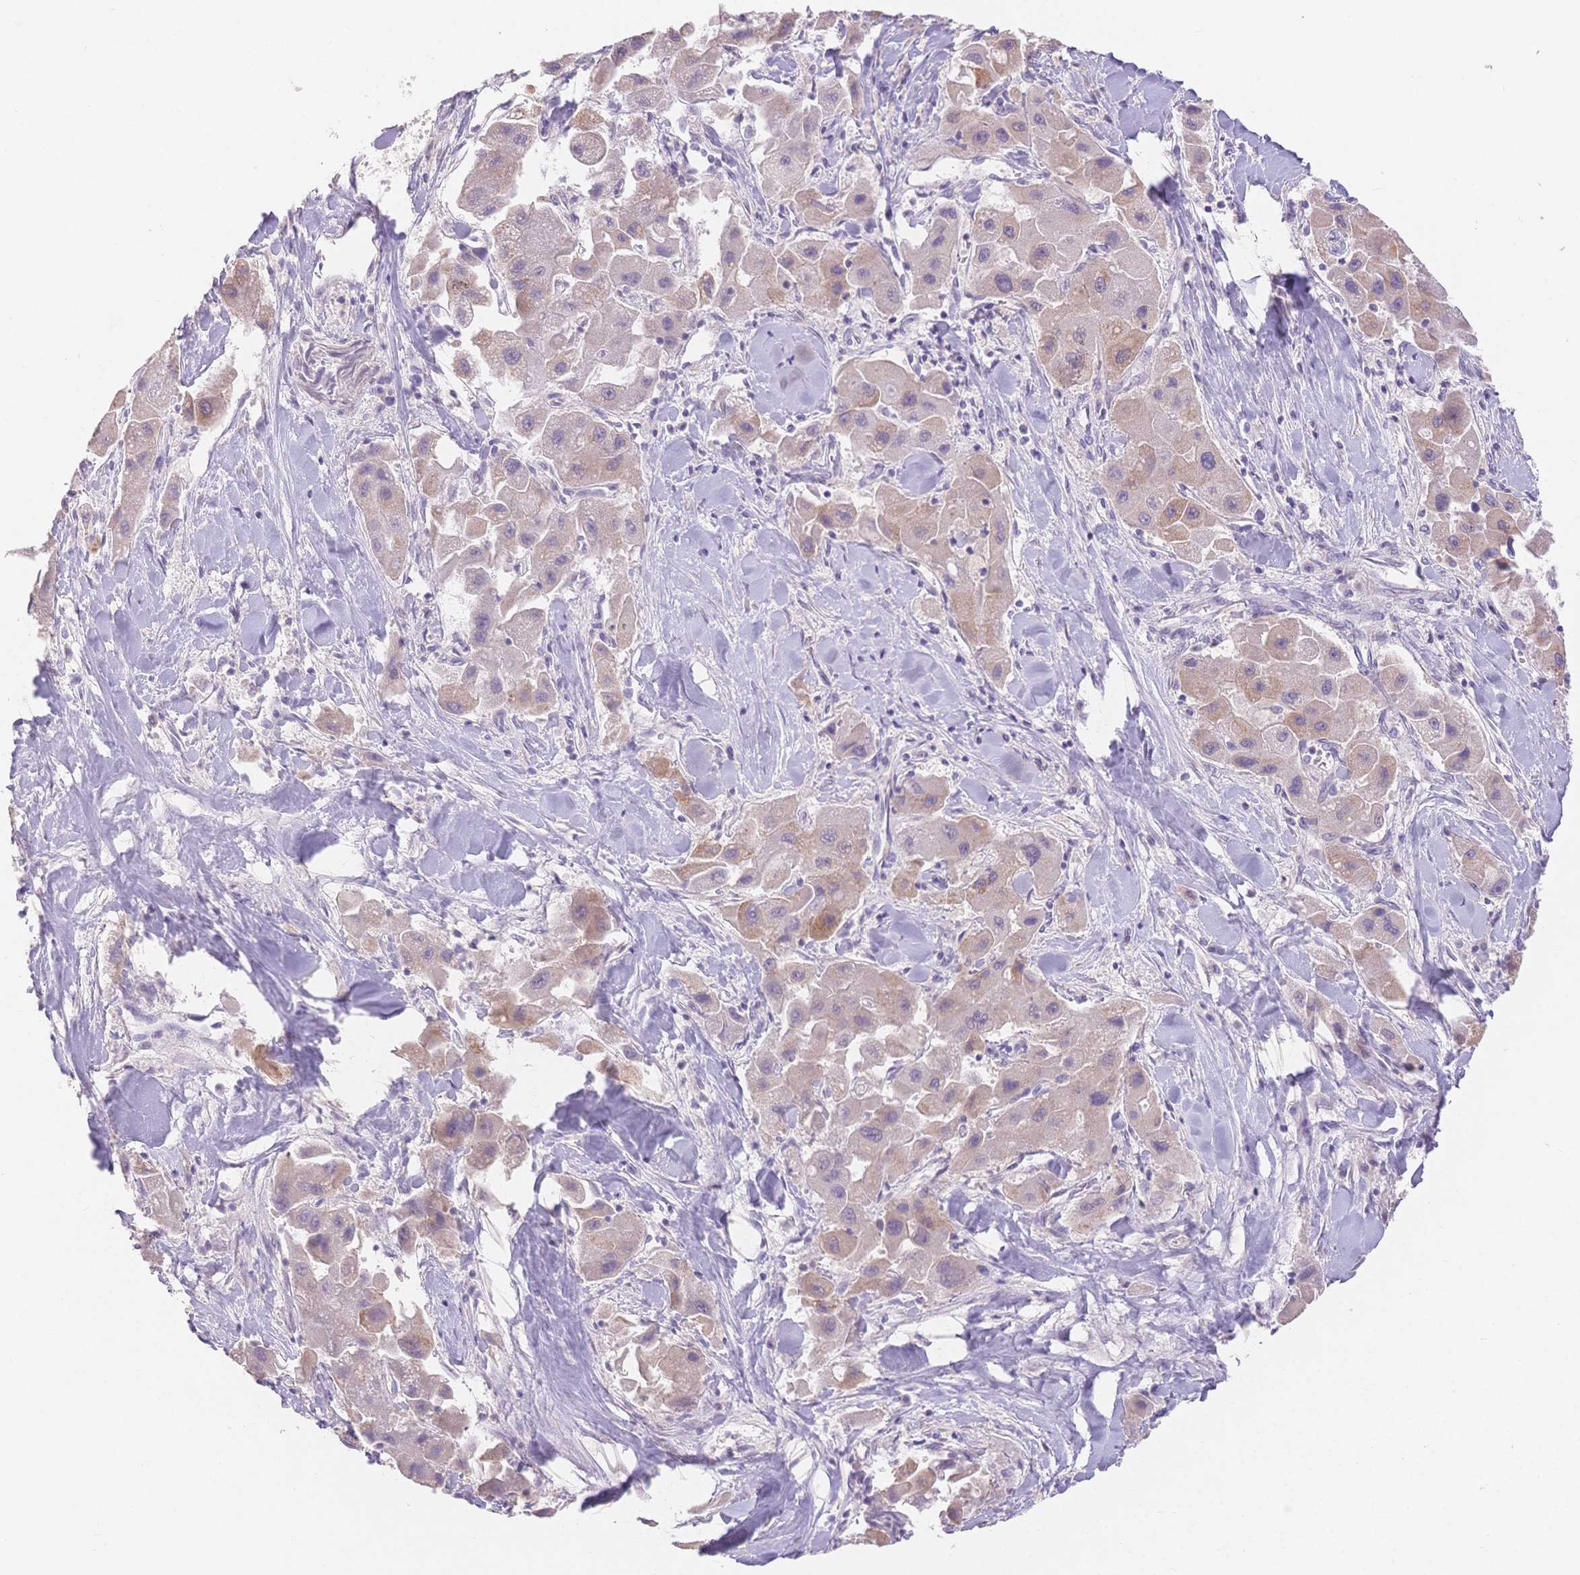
{"staining": {"intensity": "weak", "quantity": "25%-75%", "location": "cytoplasmic/membranous"}, "tissue": "liver cancer", "cell_type": "Tumor cells", "image_type": "cancer", "snomed": [{"axis": "morphology", "description": "Carcinoma, Hepatocellular, NOS"}, {"axis": "topography", "description": "Liver"}], "caption": "Immunohistochemistry (IHC) of liver cancer exhibits low levels of weak cytoplasmic/membranous positivity in approximately 25%-75% of tumor cells. (DAB IHC with brightfield microscopy, high magnification).", "gene": "SUV39H2", "patient": {"sex": "male", "age": 24}}